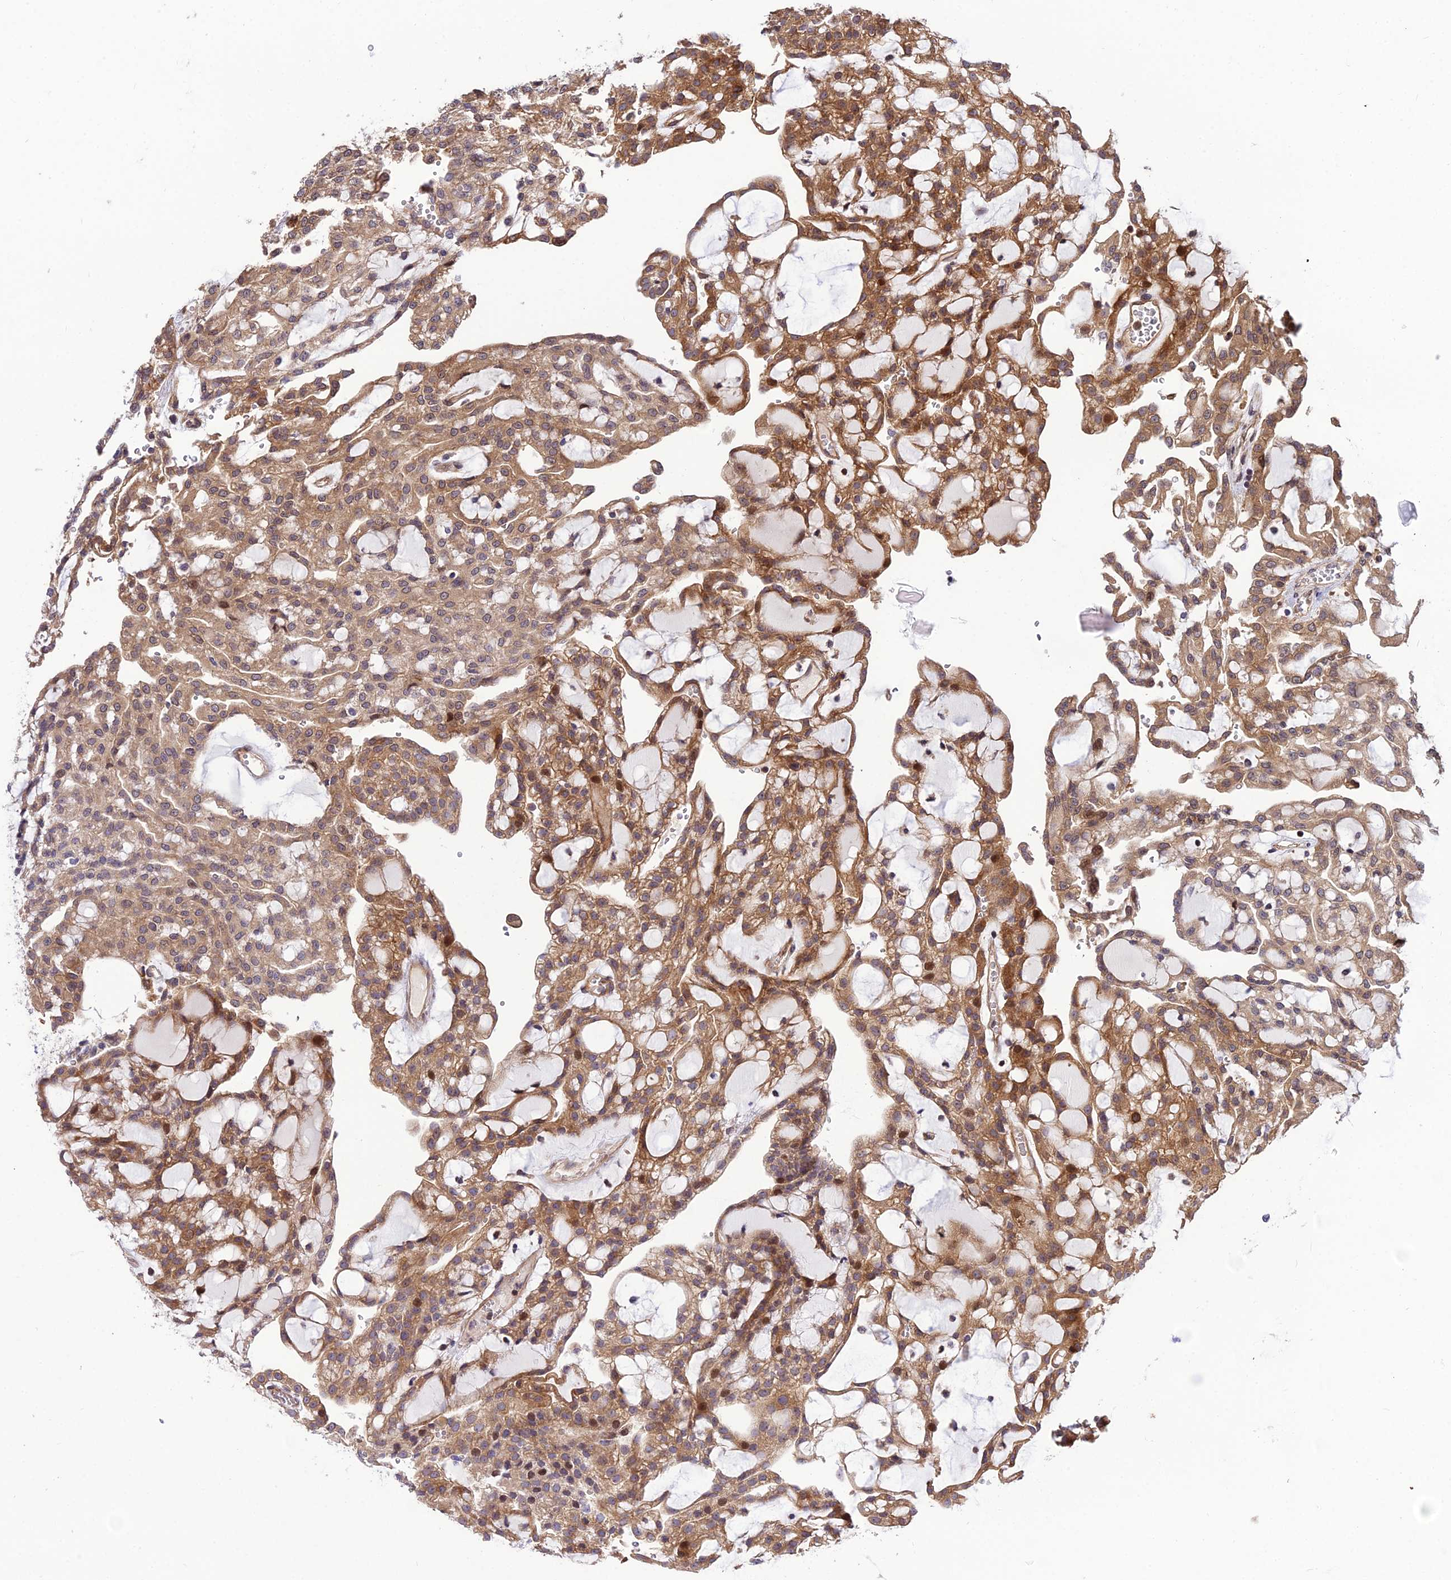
{"staining": {"intensity": "moderate", "quantity": ">75%", "location": "cytoplasmic/membranous,nuclear"}, "tissue": "renal cancer", "cell_type": "Tumor cells", "image_type": "cancer", "snomed": [{"axis": "morphology", "description": "Adenocarcinoma, NOS"}, {"axis": "topography", "description": "Kidney"}], "caption": "Approximately >75% of tumor cells in human renal cancer reveal moderate cytoplasmic/membranous and nuclear protein positivity as visualized by brown immunohistochemical staining.", "gene": "SMG6", "patient": {"sex": "male", "age": 63}}